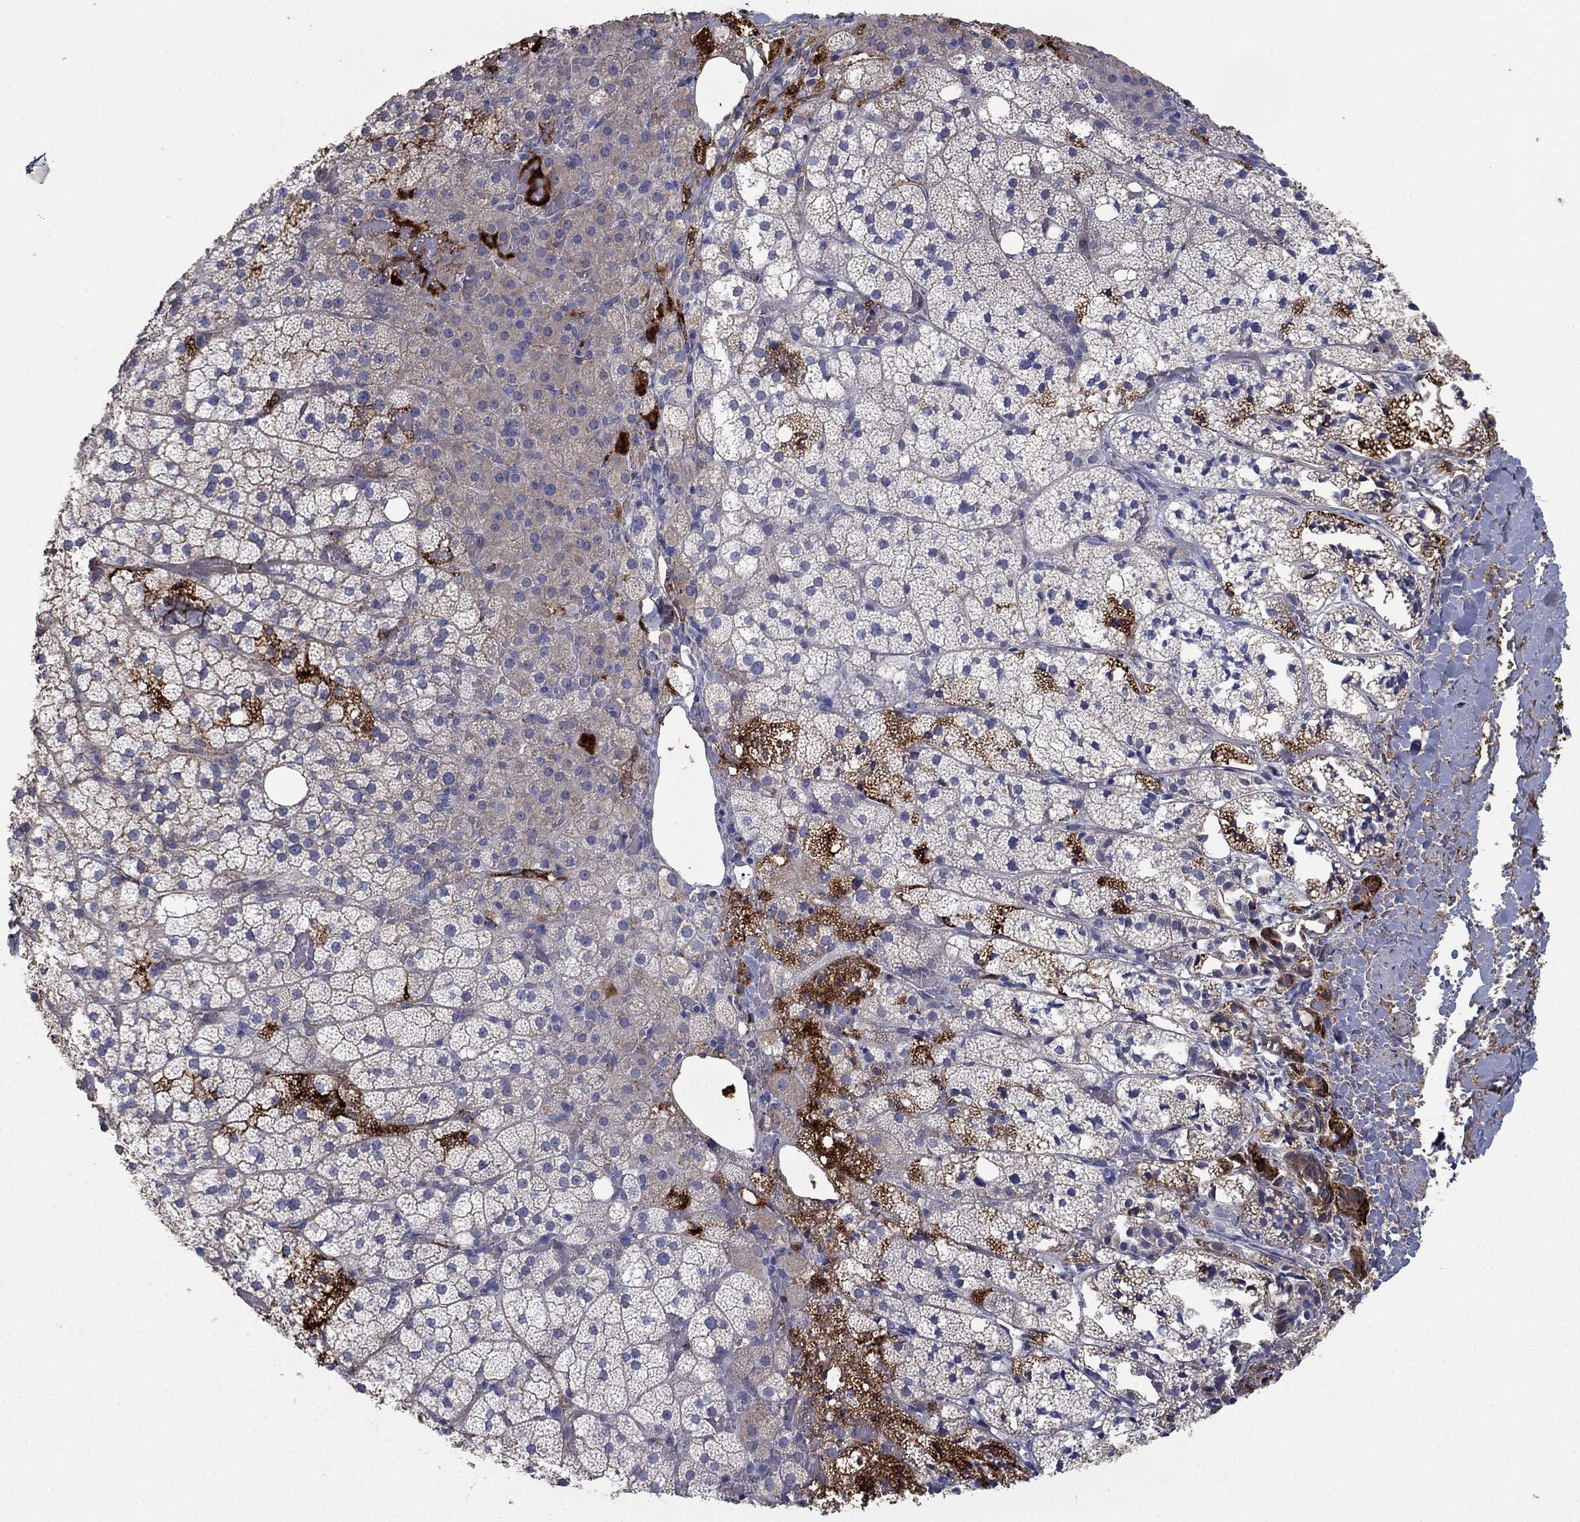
{"staining": {"intensity": "strong", "quantity": "<25%", "location": "cytoplasmic/membranous"}, "tissue": "adrenal gland", "cell_type": "Glandular cells", "image_type": "normal", "snomed": [{"axis": "morphology", "description": "Normal tissue, NOS"}, {"axis": "topography", "description": "Adrenal gland"}], "caption": "Adrenal gland stained for a protein (brown) reveals strong cytoplasmic/membranous positive expression in approximately <25% of glandular cells.", "gene": "APOC3", "patient": {"sex": "male", "age": 53}}